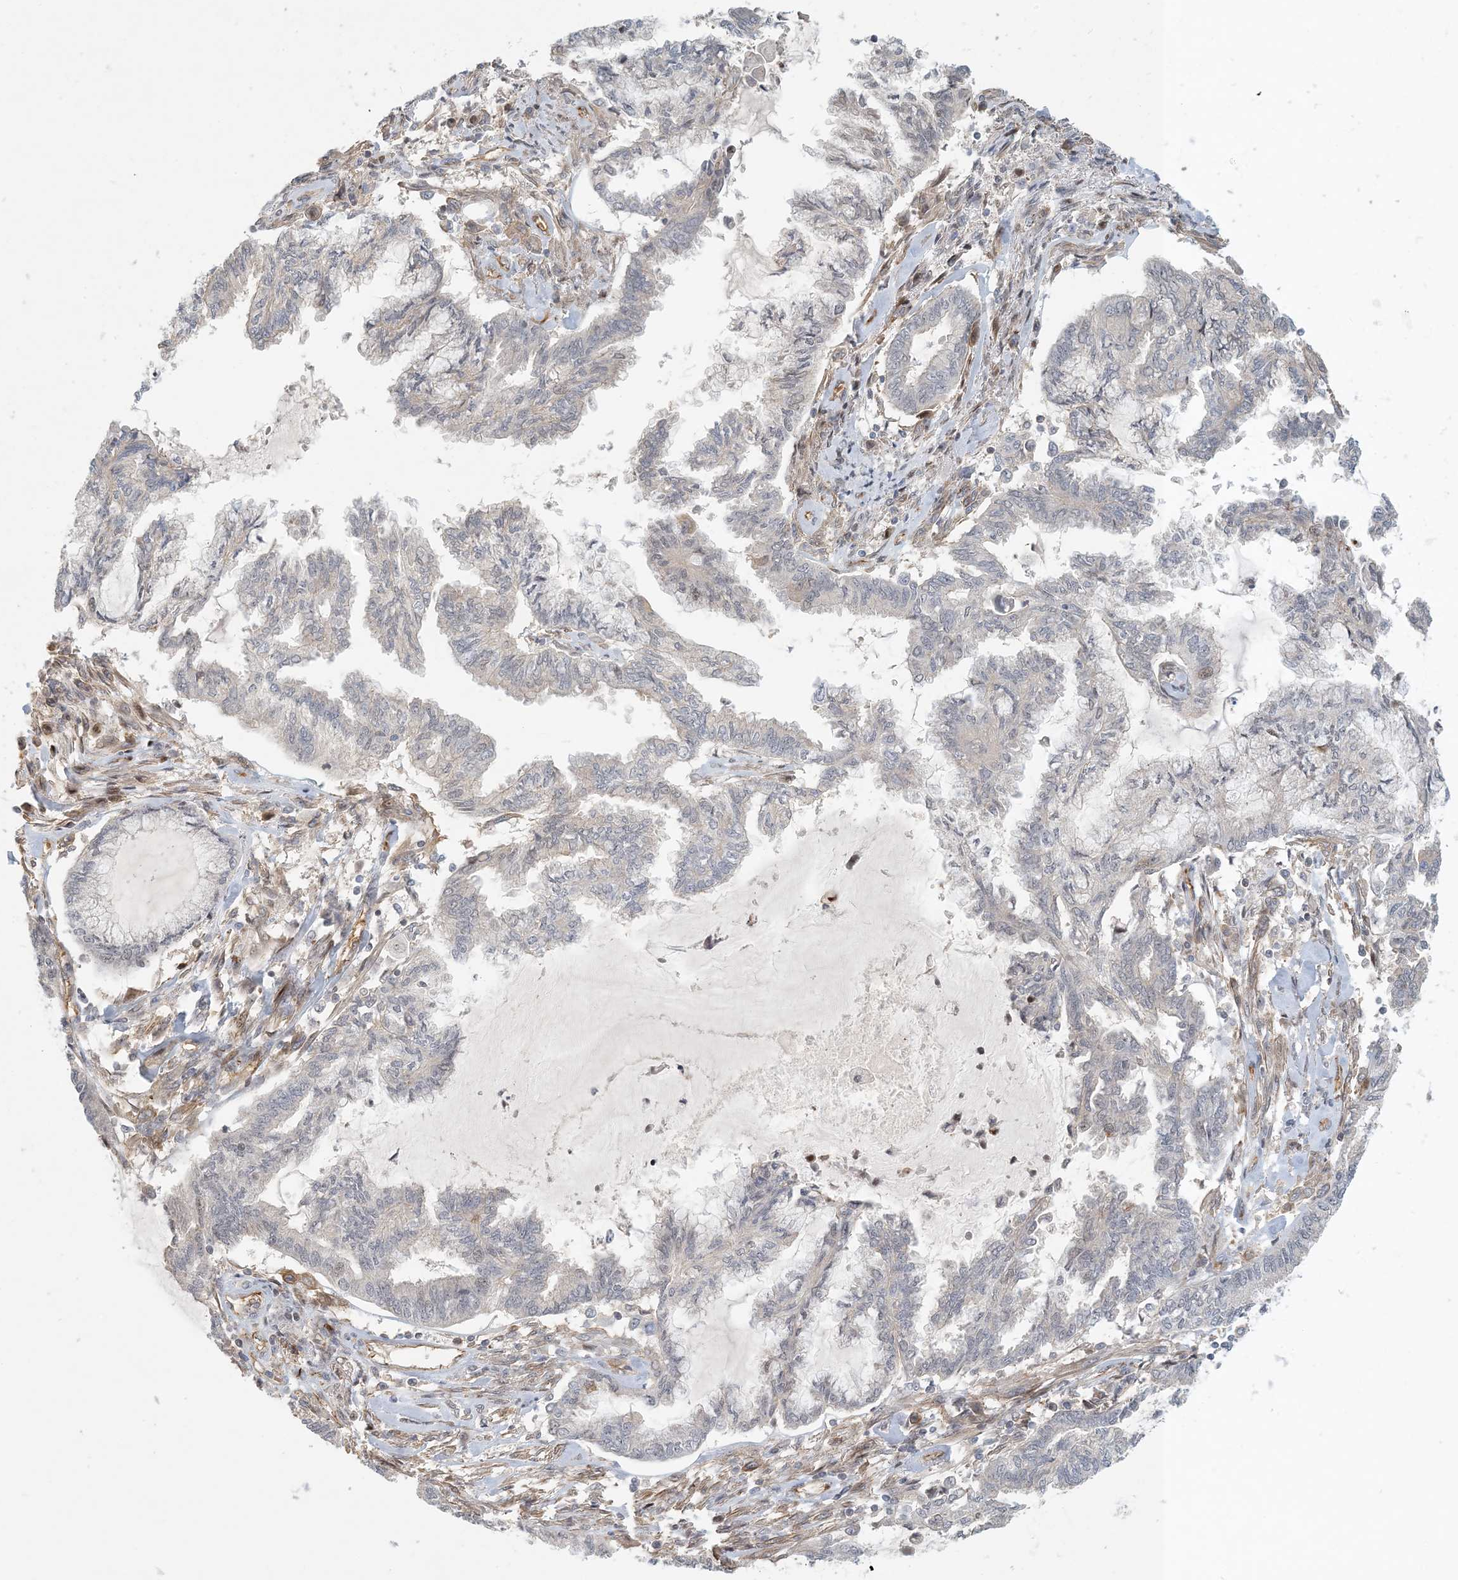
{"staining": {"intensity": "negative", "quantity": "none", "location": "none"}, "tissue": "endometrial cancer", "cell_type": "Tumor cells", "image_type": "cancer", "snomed": [{"axis": "morphology", "description": "Adenocarcinoma, NOS"}, {"axis": "topography", "description": "Endometrium"}], "caption": "Immunohistochemistry (IHC) micrograph of human endometrial cancer stained for a protein (brown), which reveals no expression in tumor cells. (Brightfield microscopy of DAB (3,3'-diaminobenzidine) immunohistochemistry (IHC) at high magnification).", "gene": "MAPKBP1", "patient": {"sex": "female", "age": 86}}